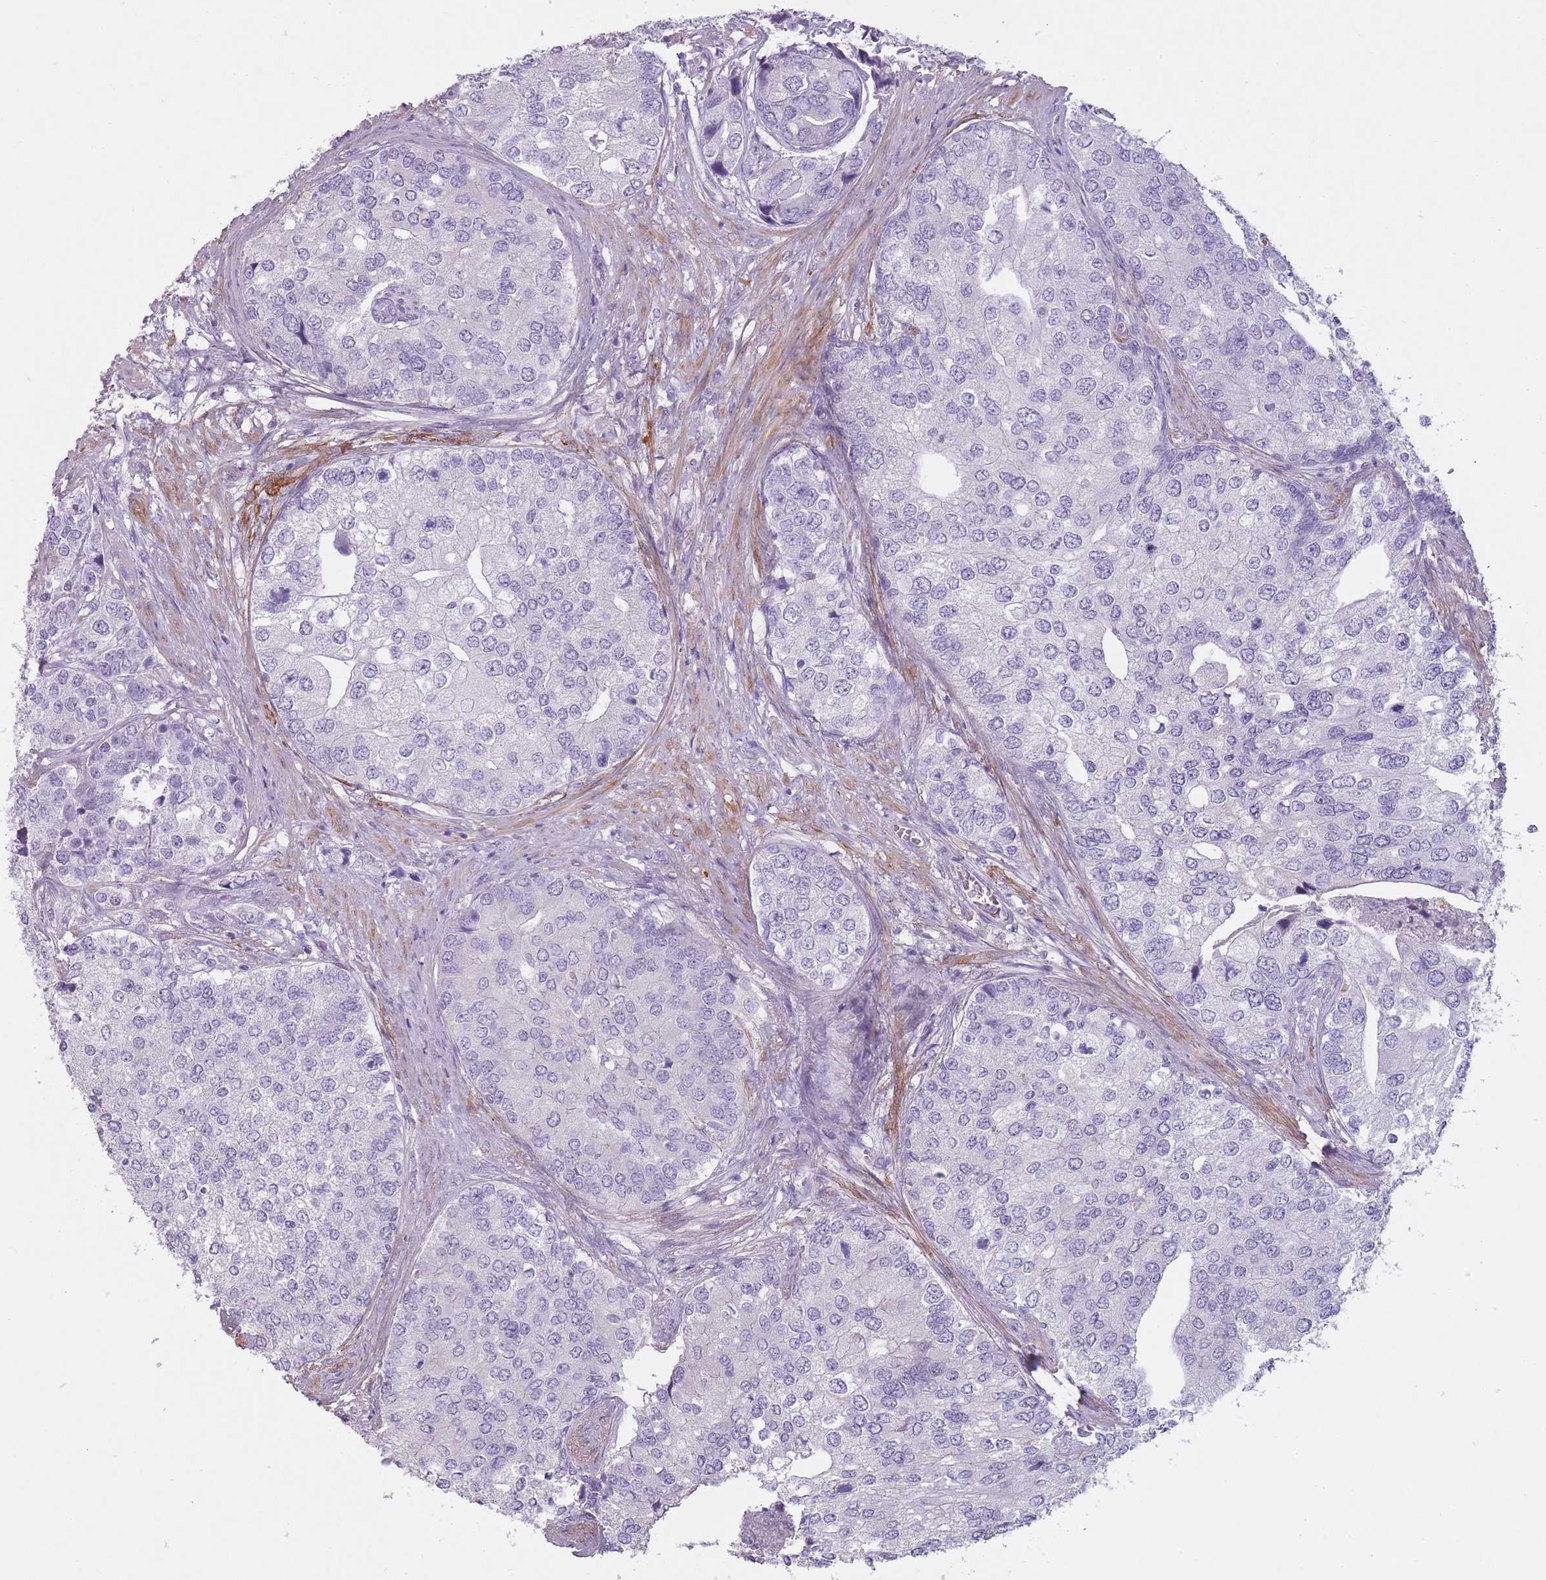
{"staining": {"intensity": "negative", "quantity": "none", "location": "none"}, "tissue": "prostate cancer", "cell_type": "Tumor cells", "image_type": "cancer", "snomed": [{"axis": "morphology", "description": "Adenocarcinoma, High grade"}, {"axis": "topography", "description": "Prostate"}], "caption": "A high-resolution micrograph shows immunohistochemistry (IHC) staining of prostate cancer (adenocarcinoma (high-grade)), which demonstrates no significant staining in tumor cells.", "gene": "RFX4", "patient": {"sex": "male", "age": 62}}